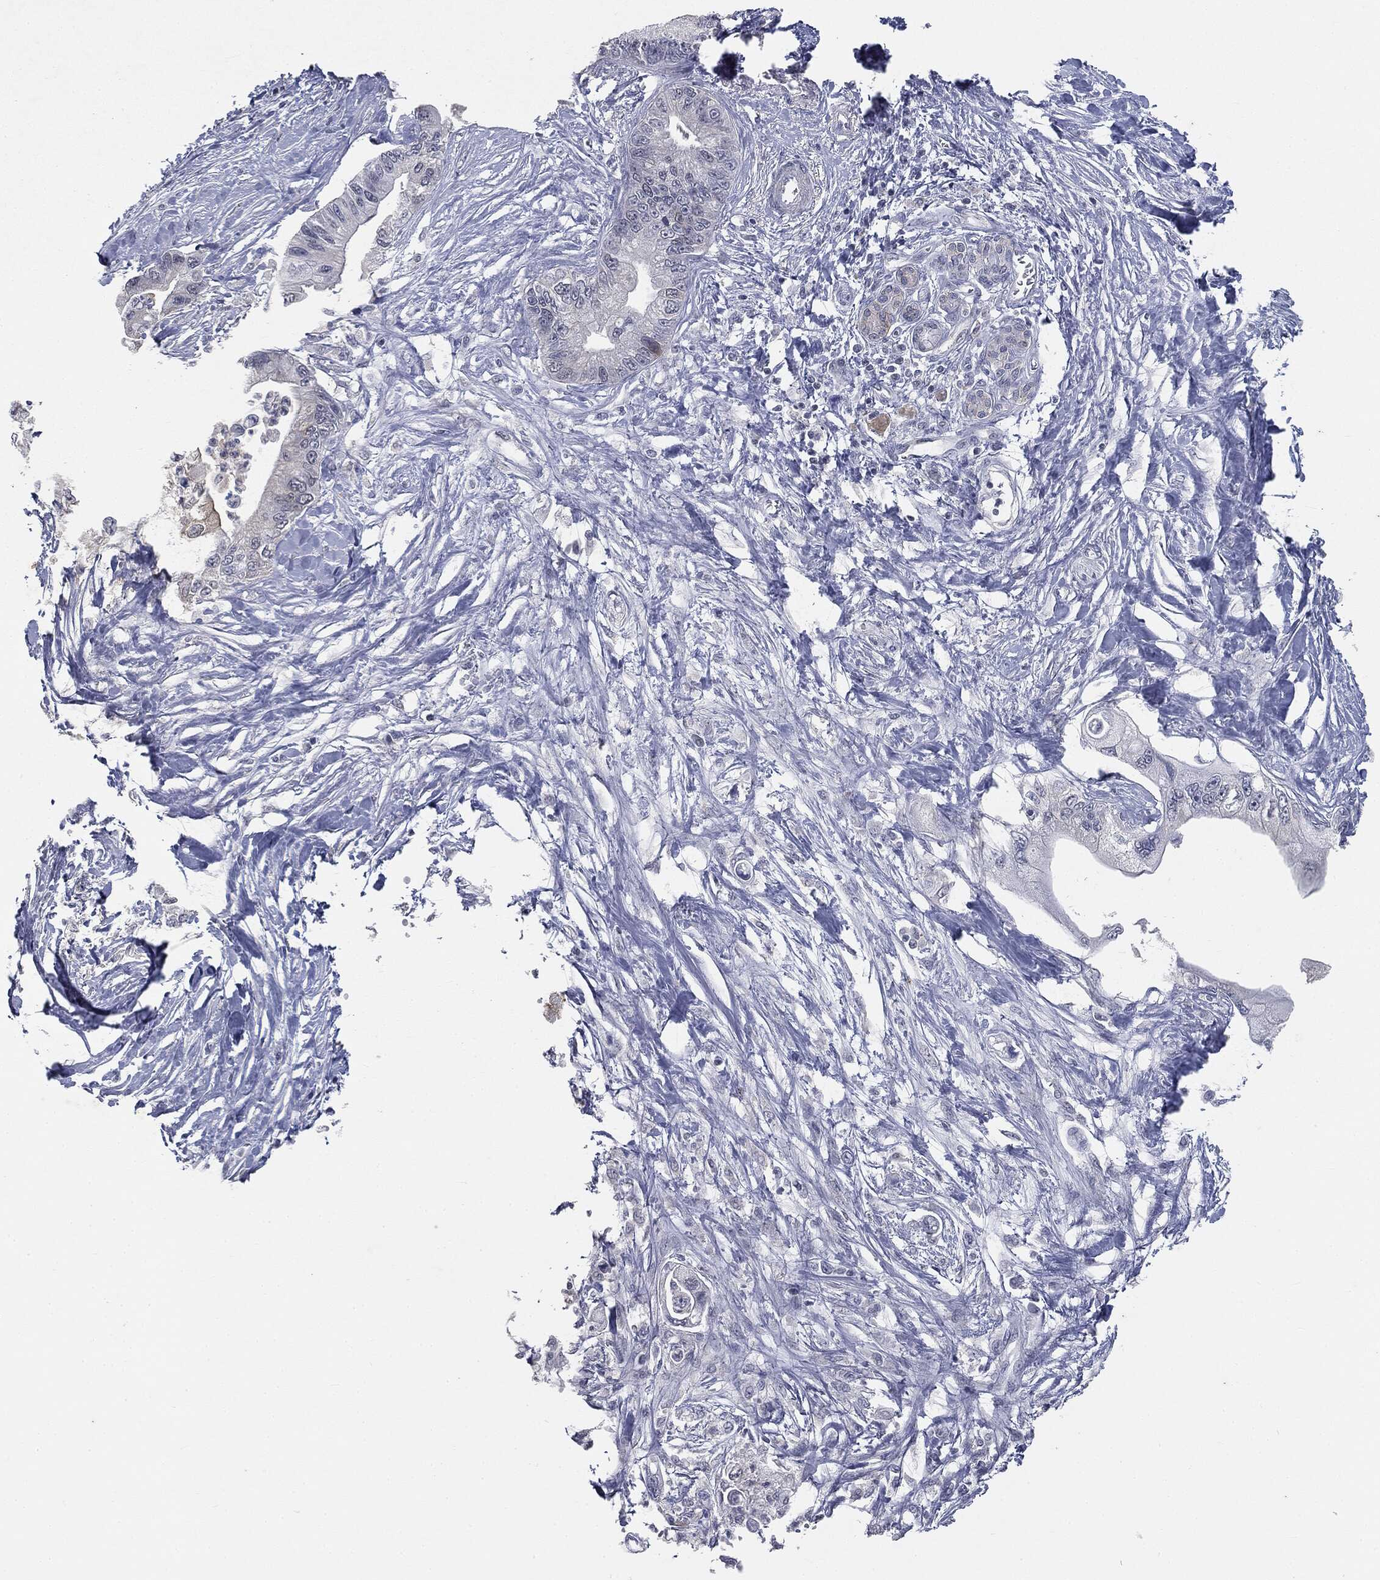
{"staining": {"intensity": "negative", "quantity": "none", "location": "none"}, "tissue": "pancreatic cancer", "cell_type": "Tumor cells", "image_type": "cancer", "snomed": [{"axis": "morphology", "description": "Adenocarcinoma, NOS"}, {"axis": "topography", "description": "Pancreas"}], "caption": "Tumor cells are negative for brown protein staining in pancreatic cancer.", "gene": "SLC2A2", "patient": {"sex": "male", "age": 61}}